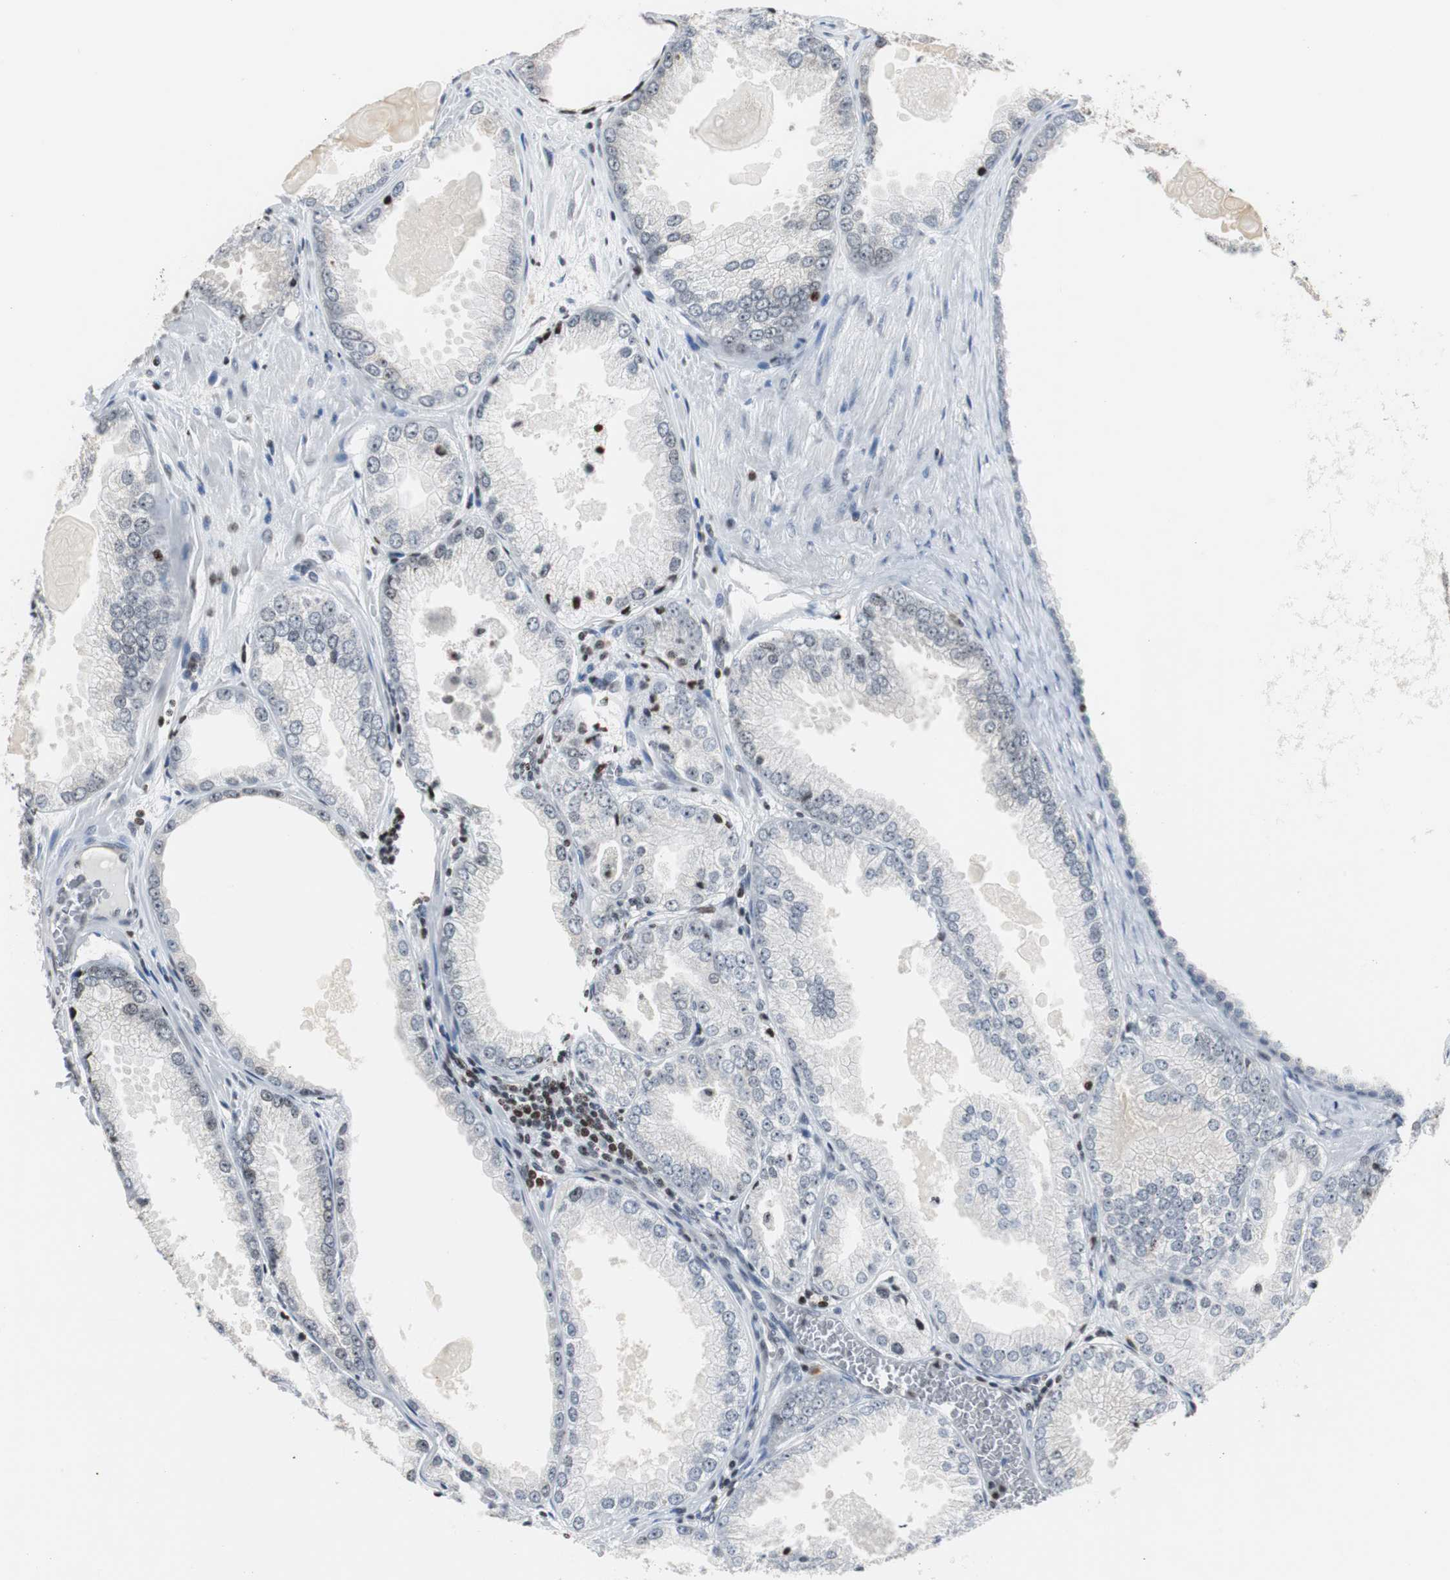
{"staining": {"intensity": "negative", "quantity": "none", "location": "none"}, "tissue": "prostate cancer", "cell_type": "Tumor cells", "image_type": "cancer", "snomed": [{"axis": "morphology", "description": "Adenocarcinoma, High grade"}, {"axis": "topography", "description": "Prostate"}], "caption": "Human prostate cancer (high-grade adenocarcinoma) stained for a protein using immunohistochemistry shows no positivity in tumor cells.", "gene": "PAXIP1", "patient": {"sex": "male", "age": 61}}